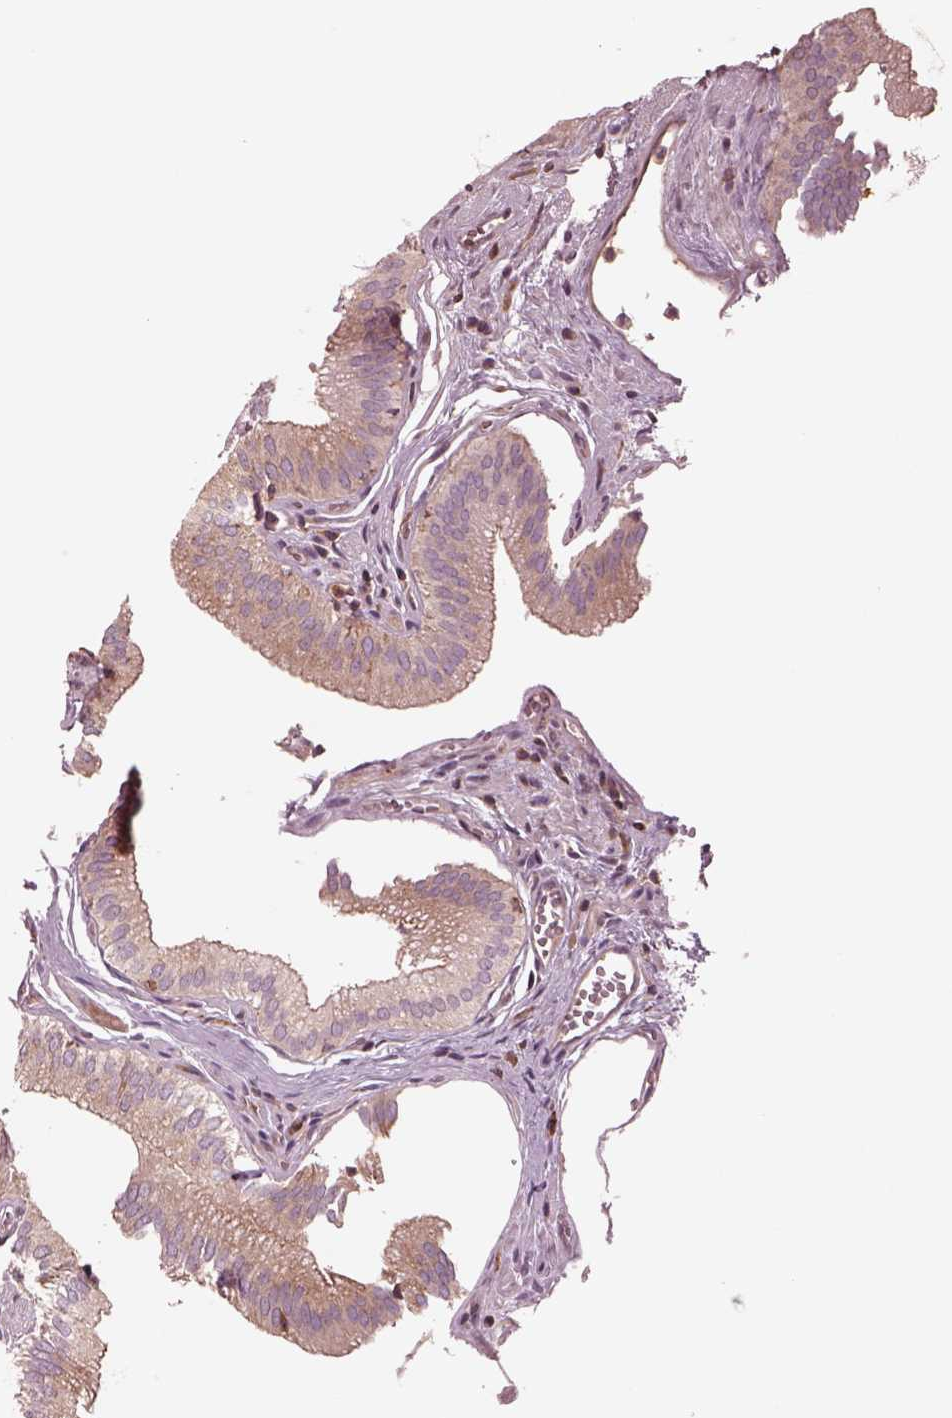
{"staining": {"intensity": "moderate", "quantity": ">75%", "location": "cytoplasmic/membranous"}, "tissue": "gallbladder", "cell_type": "Glandular cells", "image_type": "normal", "snomed": [{"axis": "morphology", "description": "Normal tissue, NOS"}, {"axis": "topography", "description": "Gallbladder"}, {"axis": "topography", "description": "Peripheral nerve tissue"}], "caption": "Protein analysis of benign gallbladder demonstrates moderate cytoplasmic/membranous expression in approximately >75% of glandular cells.", "gene": "ASCC2", "patient": {"sex": "male", "age": 17}}